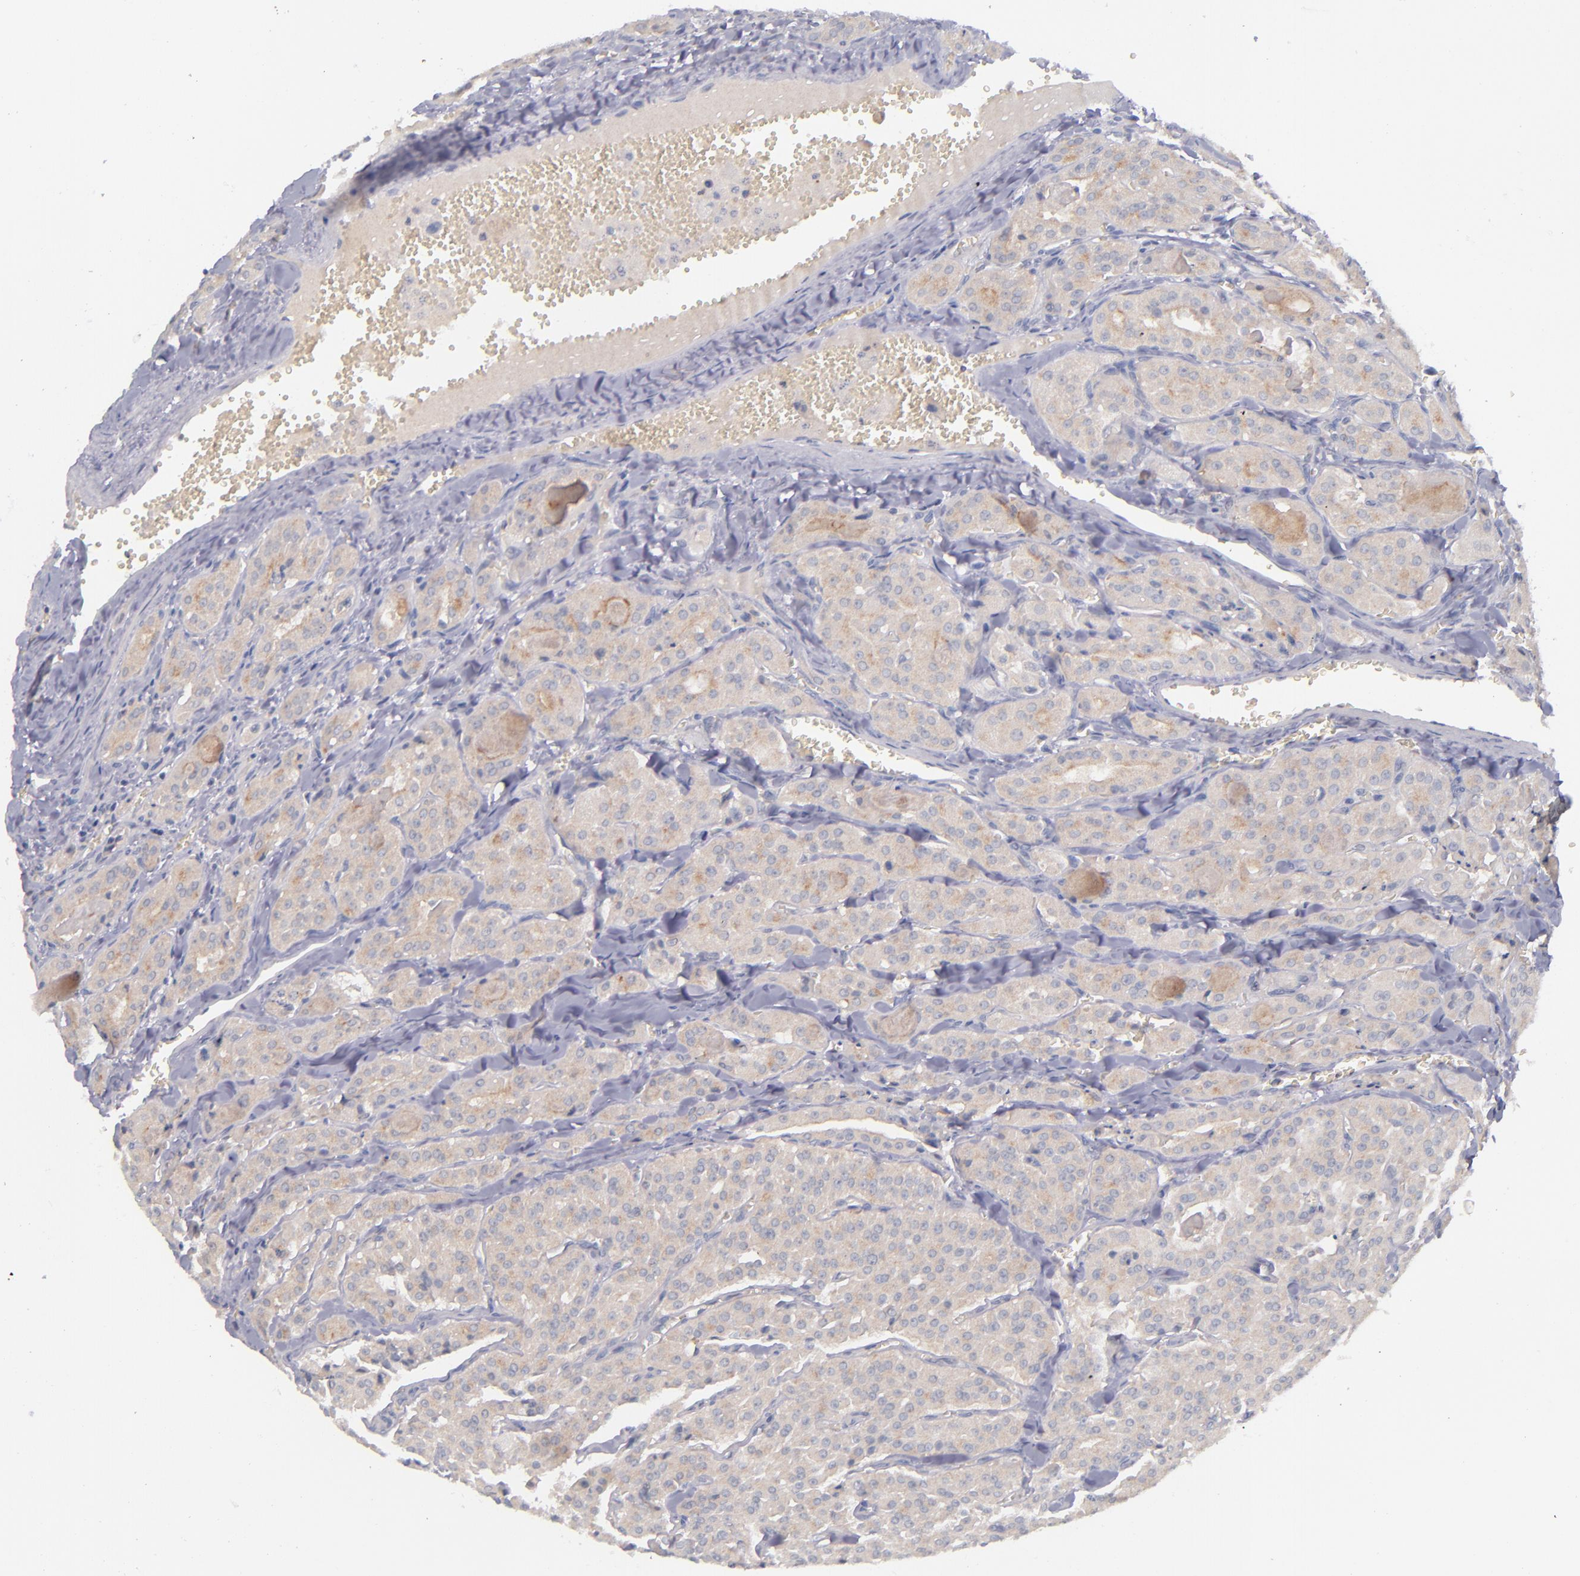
{"staining": {"intensity": "weak", "quantity": "25%-75%", "location": "cytoplasmic/membranous"}, "tissue": "thyroid cancer", "cell_type": "Tumor cells", "image_type": "cancer", "snomed": [{"axis": "morphology", "description": "Carcinoma, NOS"}, {"axis": "topography", "description": "Thyroid gland"}], "caption": "Immunohistochemical staining of human thyroid carcinoma shows weak cytoplasmic/membranous protein expression in about 25%-75% of tumor cells.", "gene": "TSC2", "patient": {"sex": "male", "age": 76}}